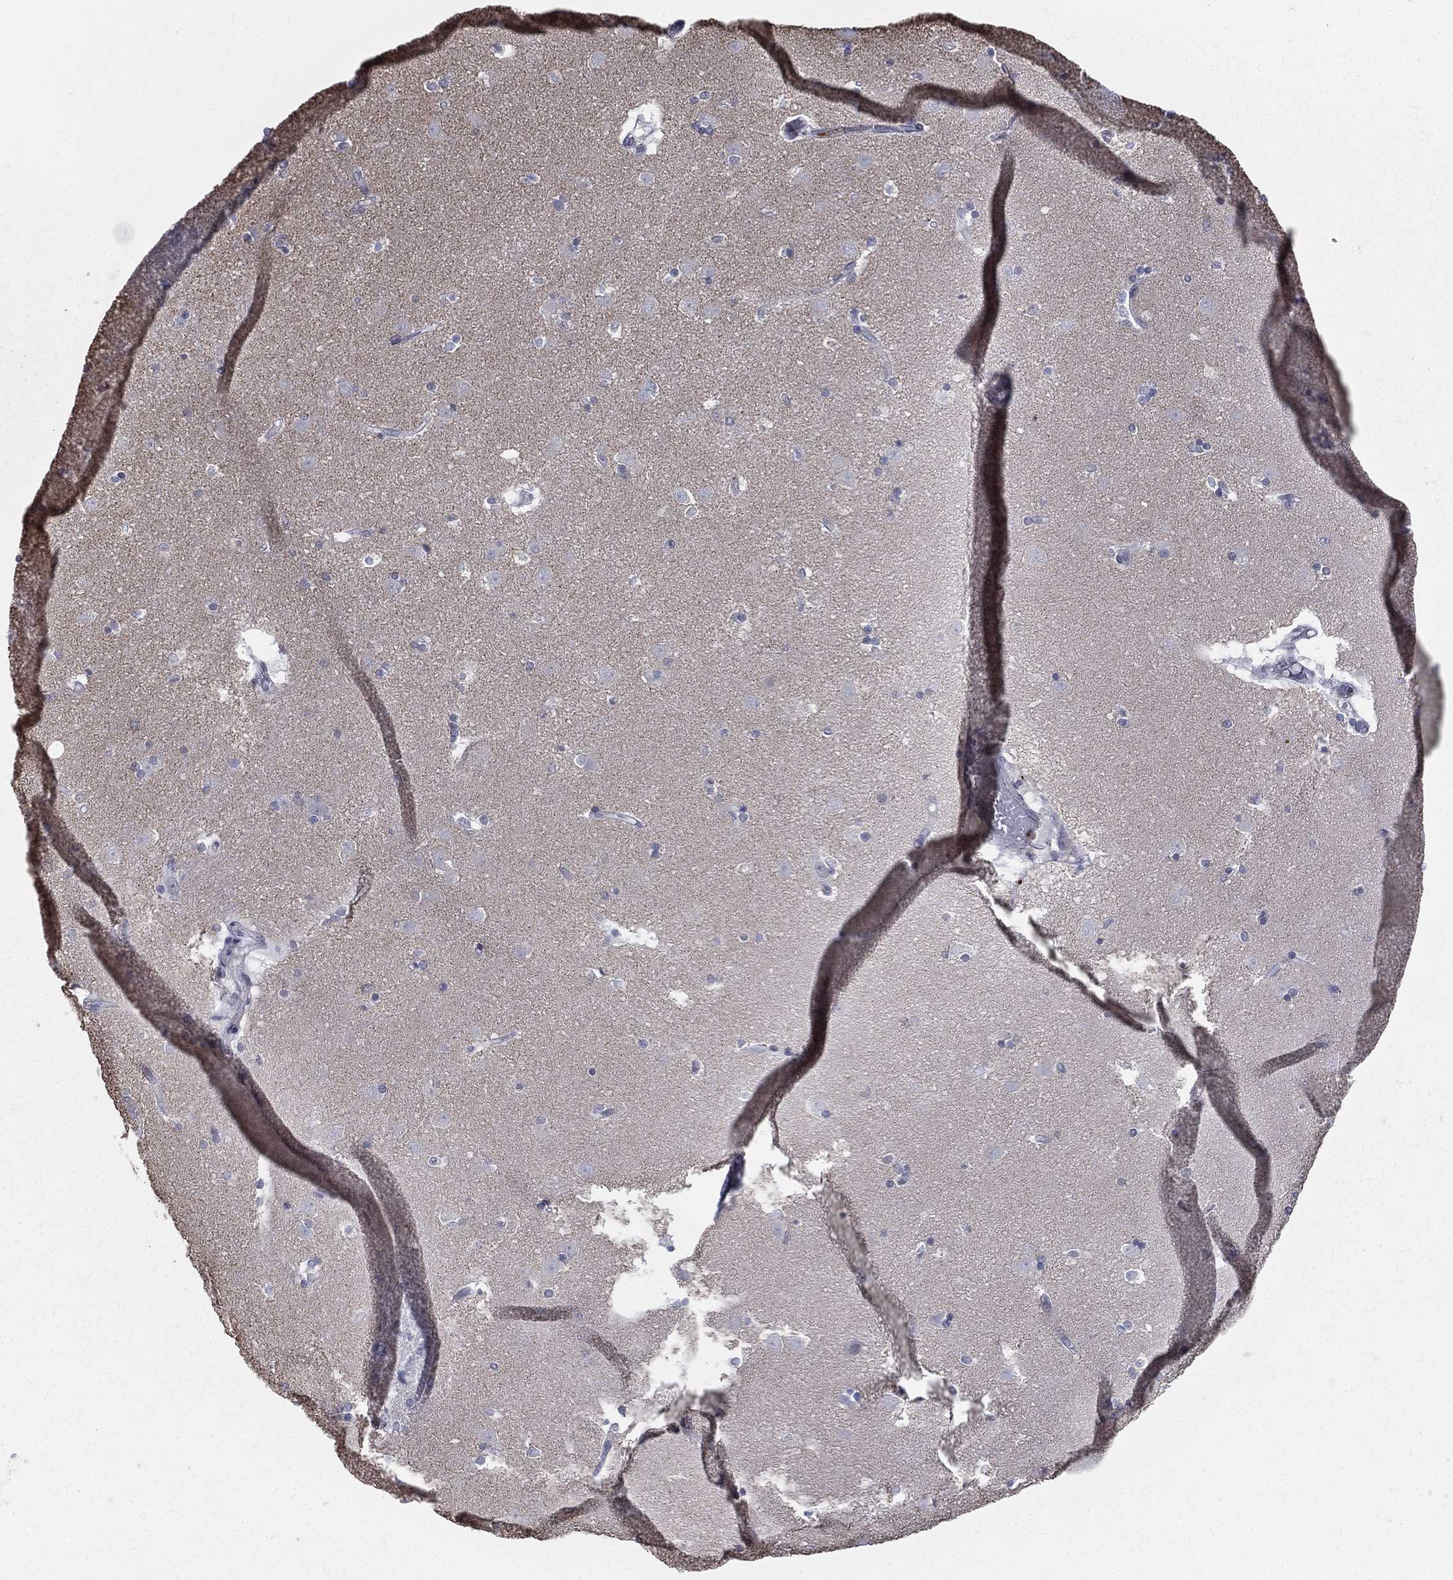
{"staining": {"intensity": "negative", "quantity": "none", "location": "none"}, "tissue": "caudate", "cell_type": "Glial cells", "image_type": "normal", "snomed": [{"axis": "morphology", "description": "Normal tissue, NOS"}, {"axis": "topography", "description": "Lateral ventricle wall"}], "caption": "Benign caudate was stained to show a protein in brown. There is no significant expression in glial cells. (Stains: DAB (3,3'-diaminobenzidine) immunohistochemistry (IHC) with hematoxylin counter stain, Microscopy: brightfield microscopy at high magnification).", "gene": "EVI2B", "patient": {"sex": "male", "age": 51}}